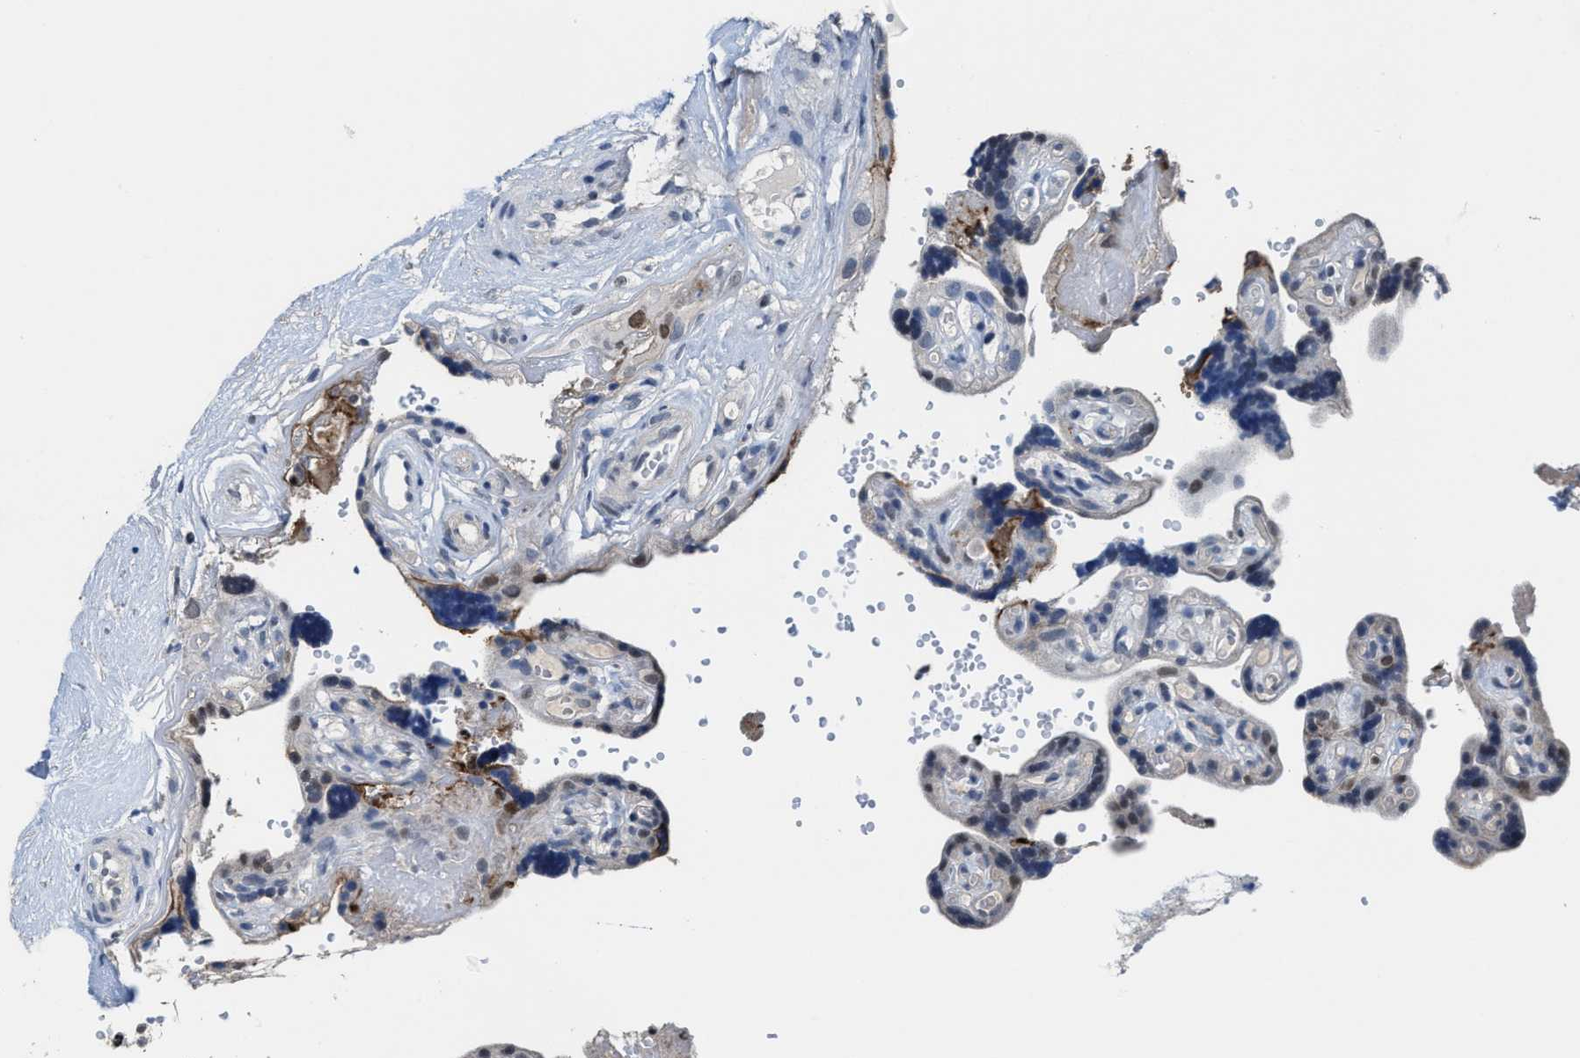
{"staining": {"intensity": "weak", "quantity": "<25%", "location": "nuclear"}, "tissue": "placenta", "cell_type": "Decidual cells", "image_type": "normal", "snomed": [{"axis": "morphology", "description": "Normal tissue, NOS"}, {"axis": "topography", "description": "Placenta"}], "caption": "Protein analysis of unremarkable placenta displays no significant expression in decidual cells.", "gene": "ZNF20", "patient": {"sex": "female", "age": 30}}